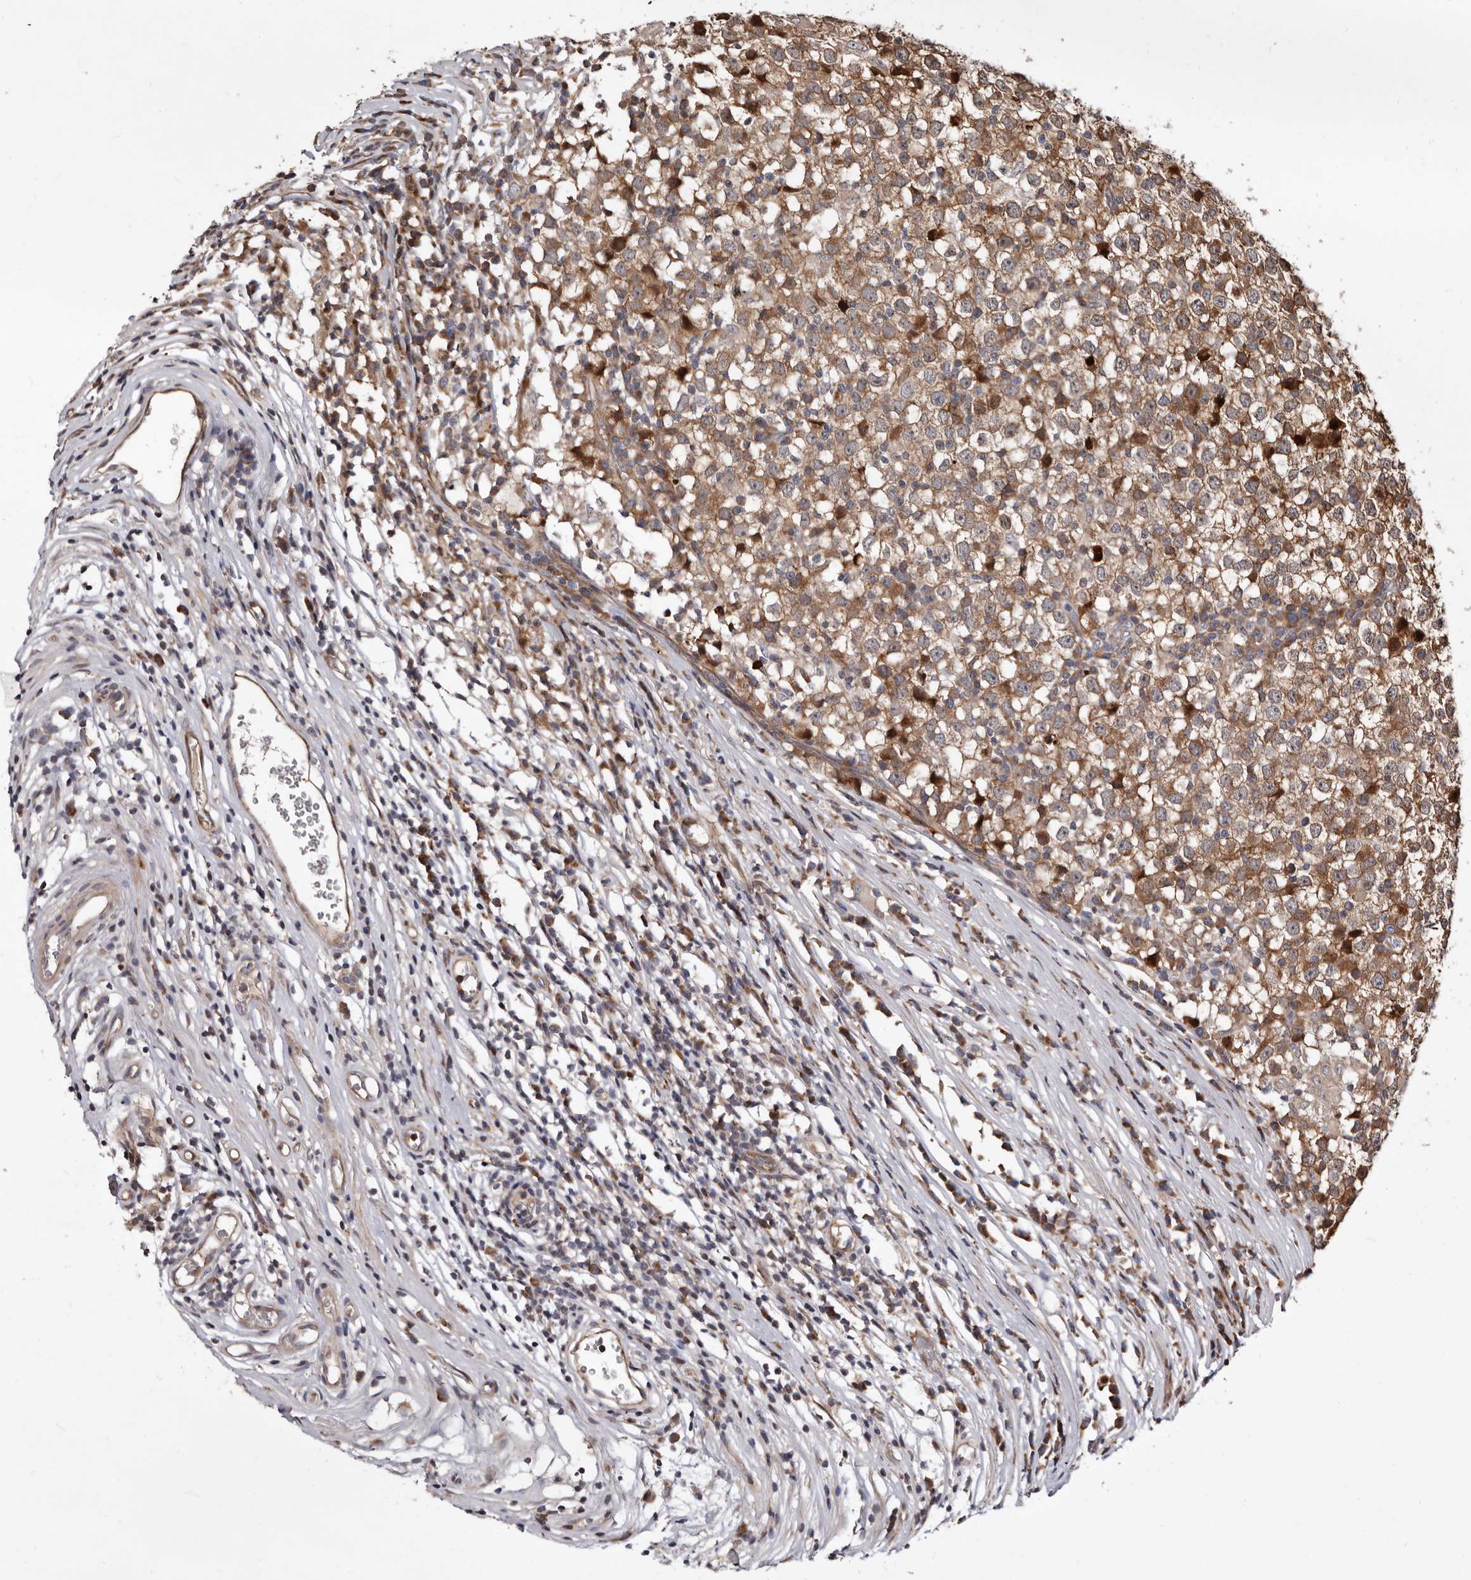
{"staining": {"intensity": "moderate", "quantity": ">75%", "location": "cytoplasmic/membranous"}, "tissue": "testis cancer", "cell_type": "Tumor cells", "image_type": "cancer", "snomed": [{"axis": "morphology", "description": "Seminoma, NOS"}, {"axis": "topography", "description": "Testis"}], "caption": "Human testis cancer (seminoma) stained with a protein marker exhibits moderate staining in tumor cells.", "gene": "WEE2", "patient": {"sex": "male", "age": 65}}